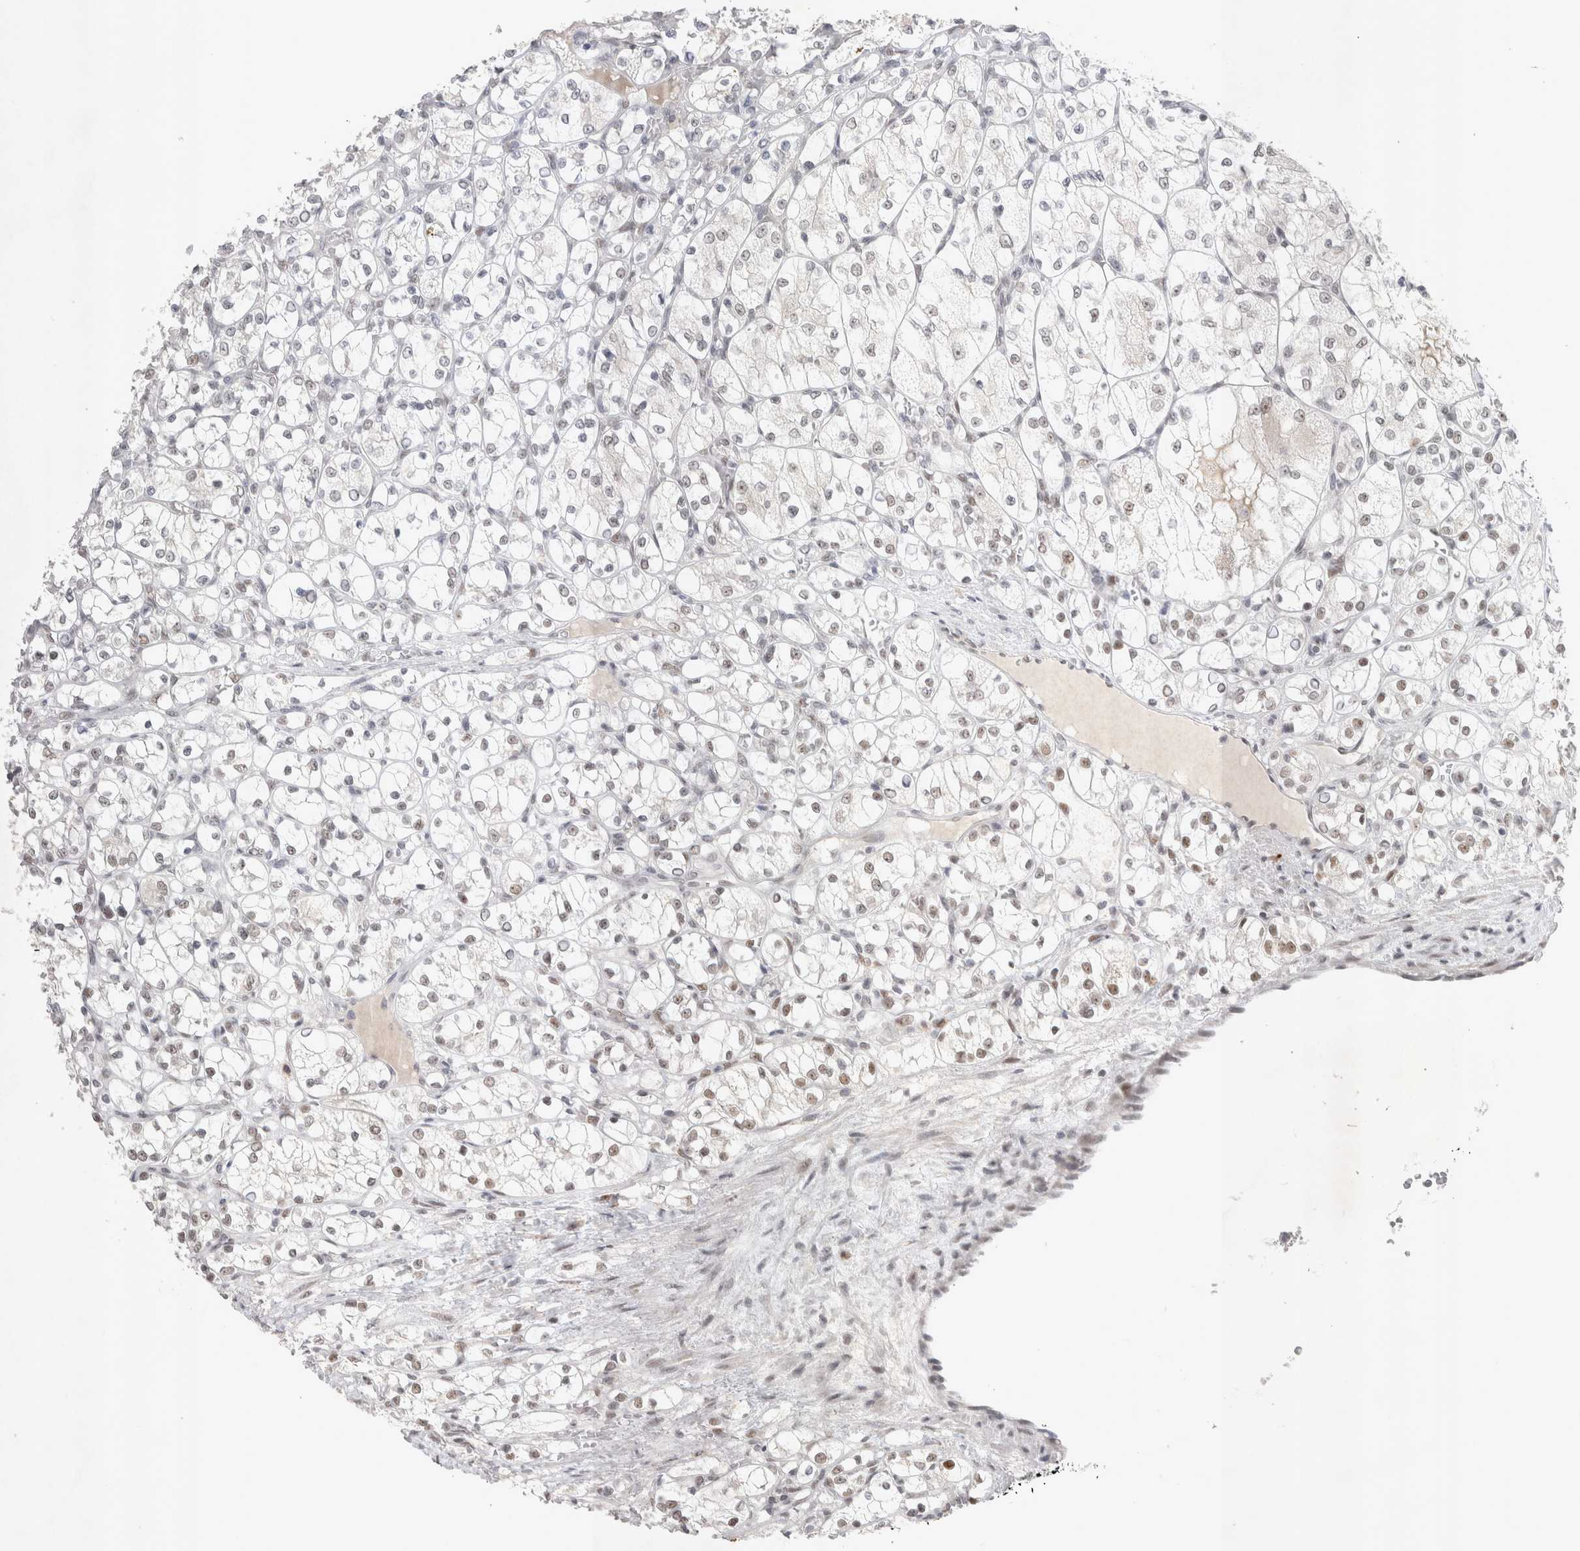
{"staining": {"intensity": "weak", "quantity": "<25%", "location": "nuclear"}, "tissue": "renal cancer", "cell_type": "Tumor cells", "image_type": "cancer", "snomed": [{"axis": "morphology", "description": "Adenocarcinoma, NOS"}, {"axis": "topography", "description": "Kidney"}], "caption": "Immunohistochemical staining of human renal cancer (adenocarcinoma) demonstrates no significant expression in tumor cells.", "gene": "RECQL4", "patient": {"sex": "female", "age": 69}}